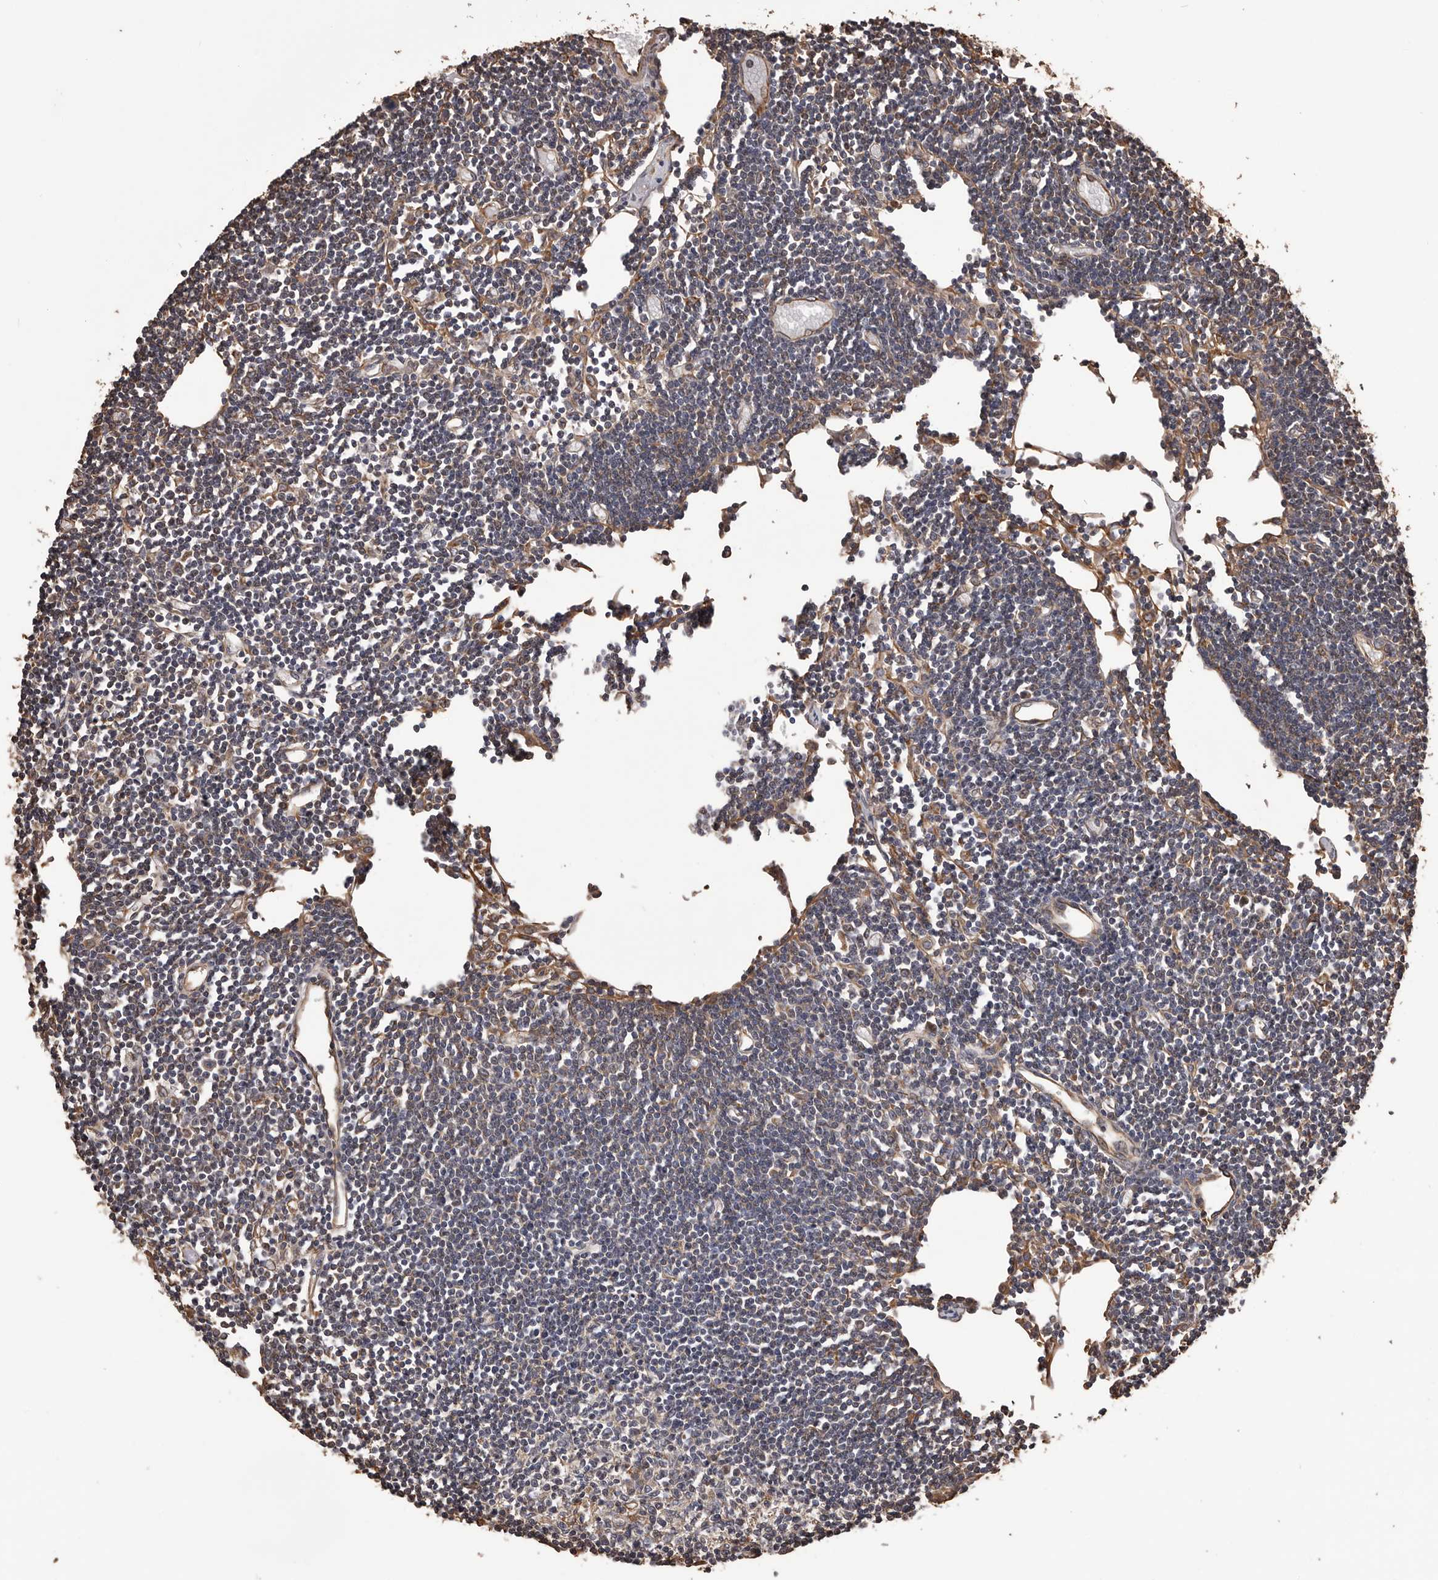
{"staining": {"intensity": "negative", "quantity": "none", "location": "none"}, "tissue": "lymph node", "cell_type": "Germinal center cells", "image_type": "normal", "snomed": [{"axis": "morphology", "description": "Normal tissue, NOS"}, {"axis": "topography", "description": "Lymph node"}], "caption": "IHC micrograph of normal human lymph node stained for a protein (brown), which reveals no staining in germinal center cells.", "gene": "CEP104", "patient": {"sex": "female", "age": 11}}